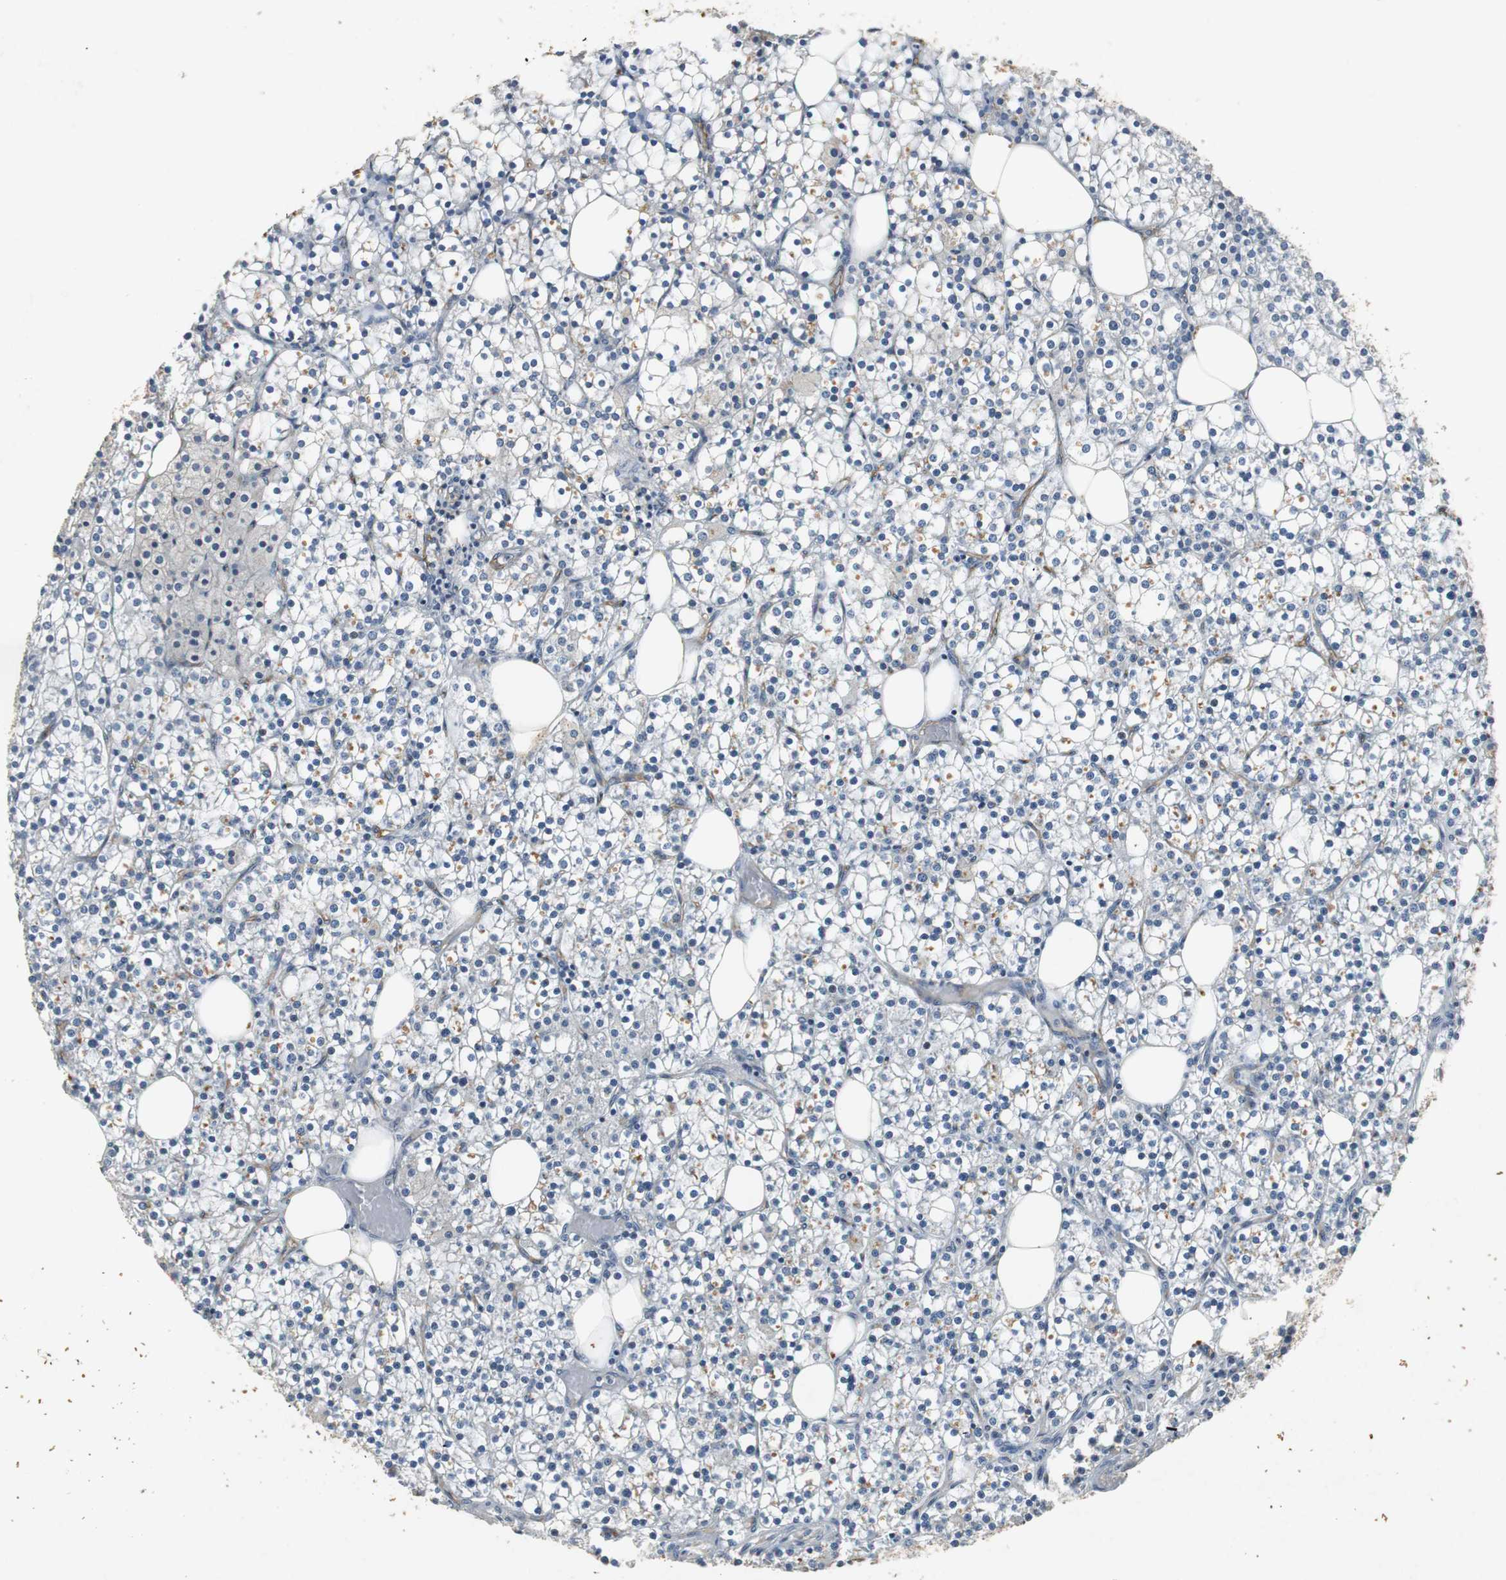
{"staining": {"intensity": "weak", "quantity": "<25%", "location": "cytoplasmic/membranous"}, "tissue": "parathyroid gland", "cell_type": "Glandular cells", "image_type": "normal", "snomed": [{"axis": "morphology", "description": "Normal tissue, NOS"}, {"axis": "topography", "description": "Parathyroid gland"}], "caption": "Immunohistochemistry micrograph of benign parathyroid gland stained for a protein (brown), which exhibits no positivity in glandular cells. (Brightfield microscopy of DAB (3,3'-diaminobenzidine) immunohistochemistry at high magnification).", "gene": "MTIF2", "patient": {"sex": "female", "age": 63}}